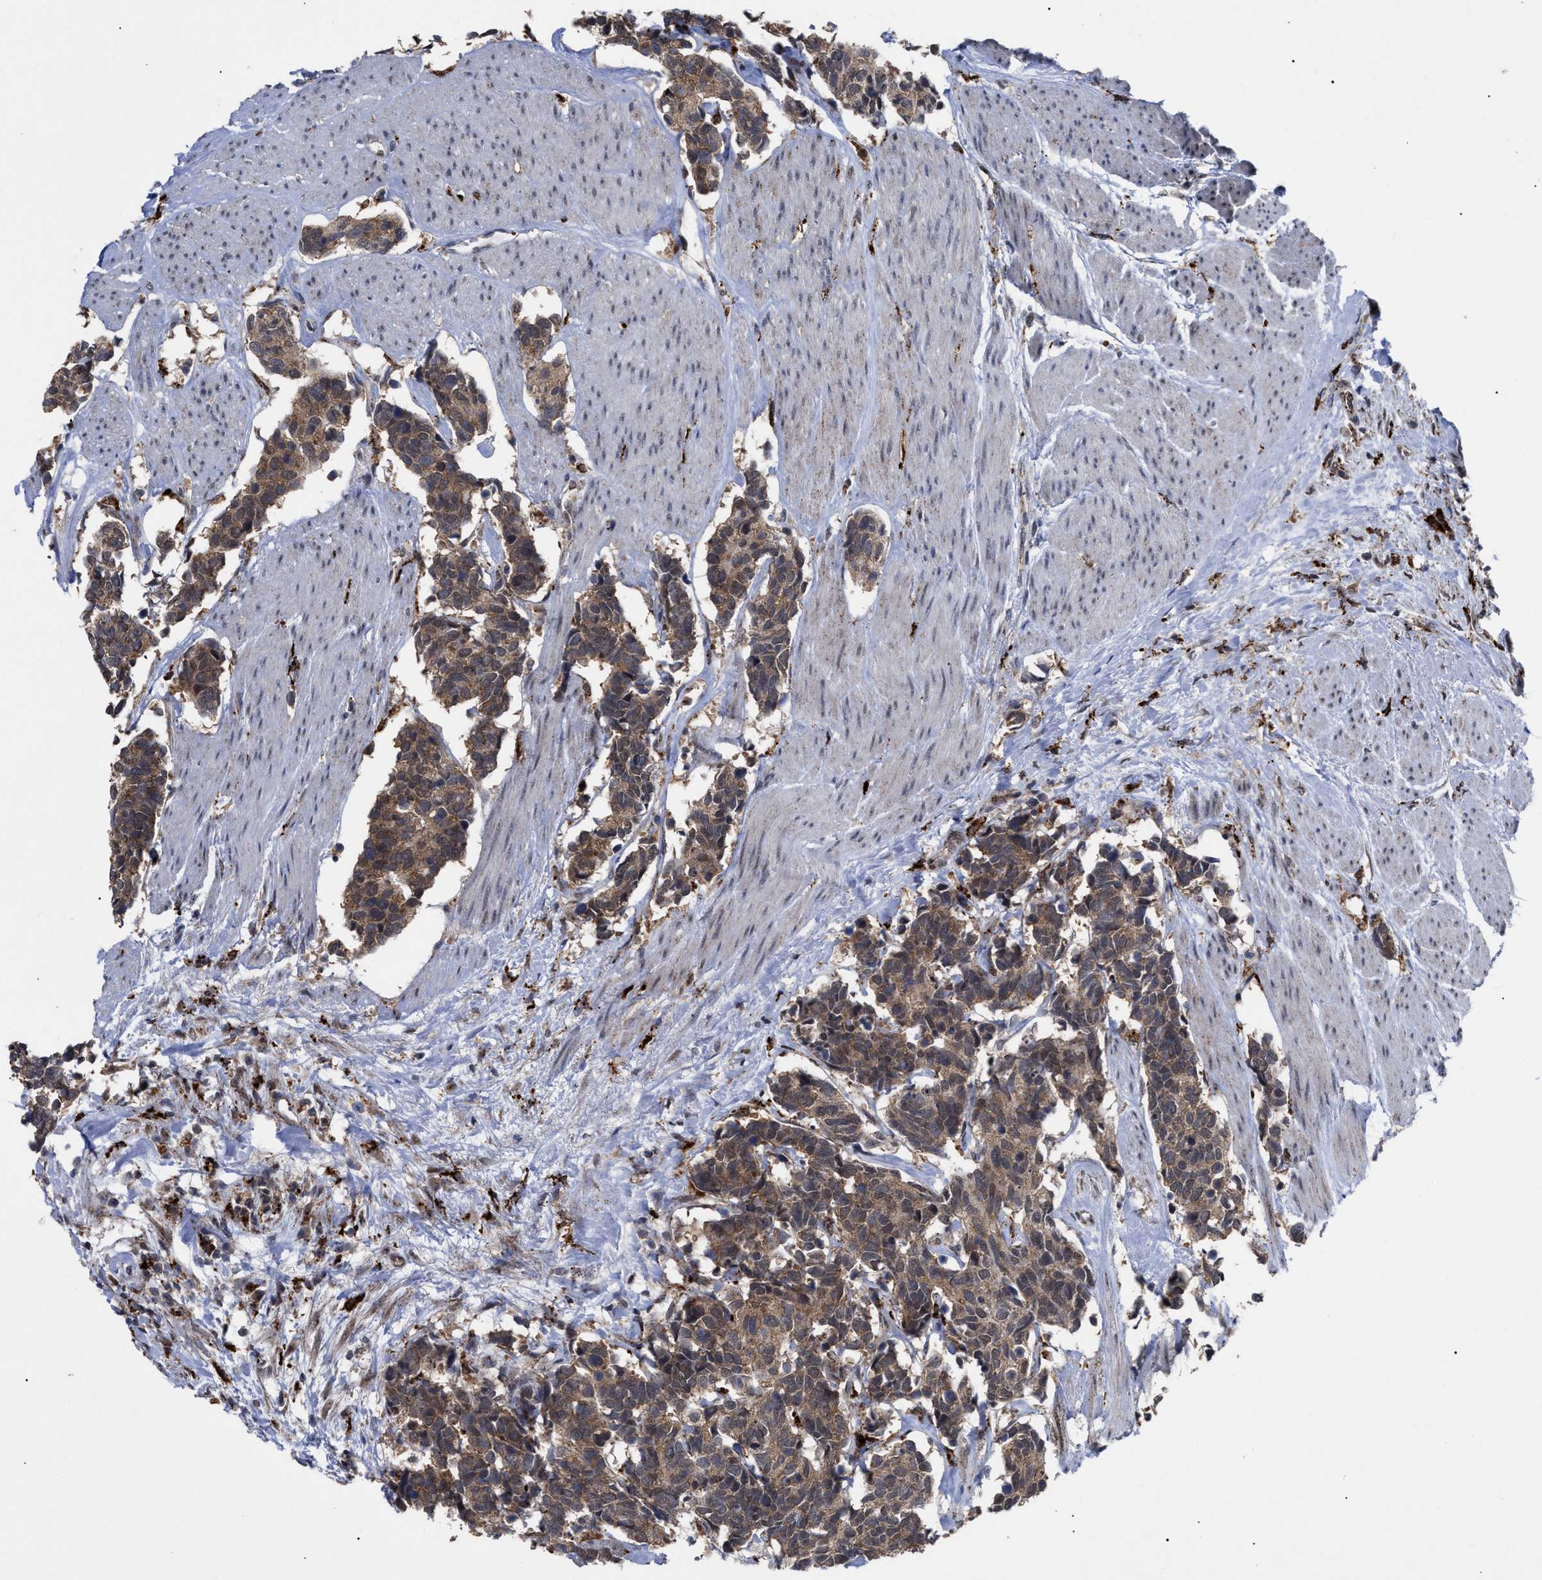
{"staining": {"intensity": "moderate", "quantity": ">75%", "location": "cytoplasmic/membranous"}, "tissue": "carcinoid", "cell_type": "Tumor cells", "image_type": "cancer", "snomed": [{"axis": "morphology", "description": "Carcinoma, NOS"}, {"axis": "morphology", "description": "Carcinoid, malignant, NOS"}, {"axis": "topography", "description": "Urinary bladder"}], "caption": "Immunohistochemistry (IHC) image of neoplastic tissue: carcinoid stained using immunohistochemistry reveals medium levels of moderate protein expression localized specifically in the cytoplasmic/membranous of tumor cells, appearing as a cytoplasmic/membranous brown color.", "gene": "UPF1", "patient": {"sex": "male", "age": 57}}